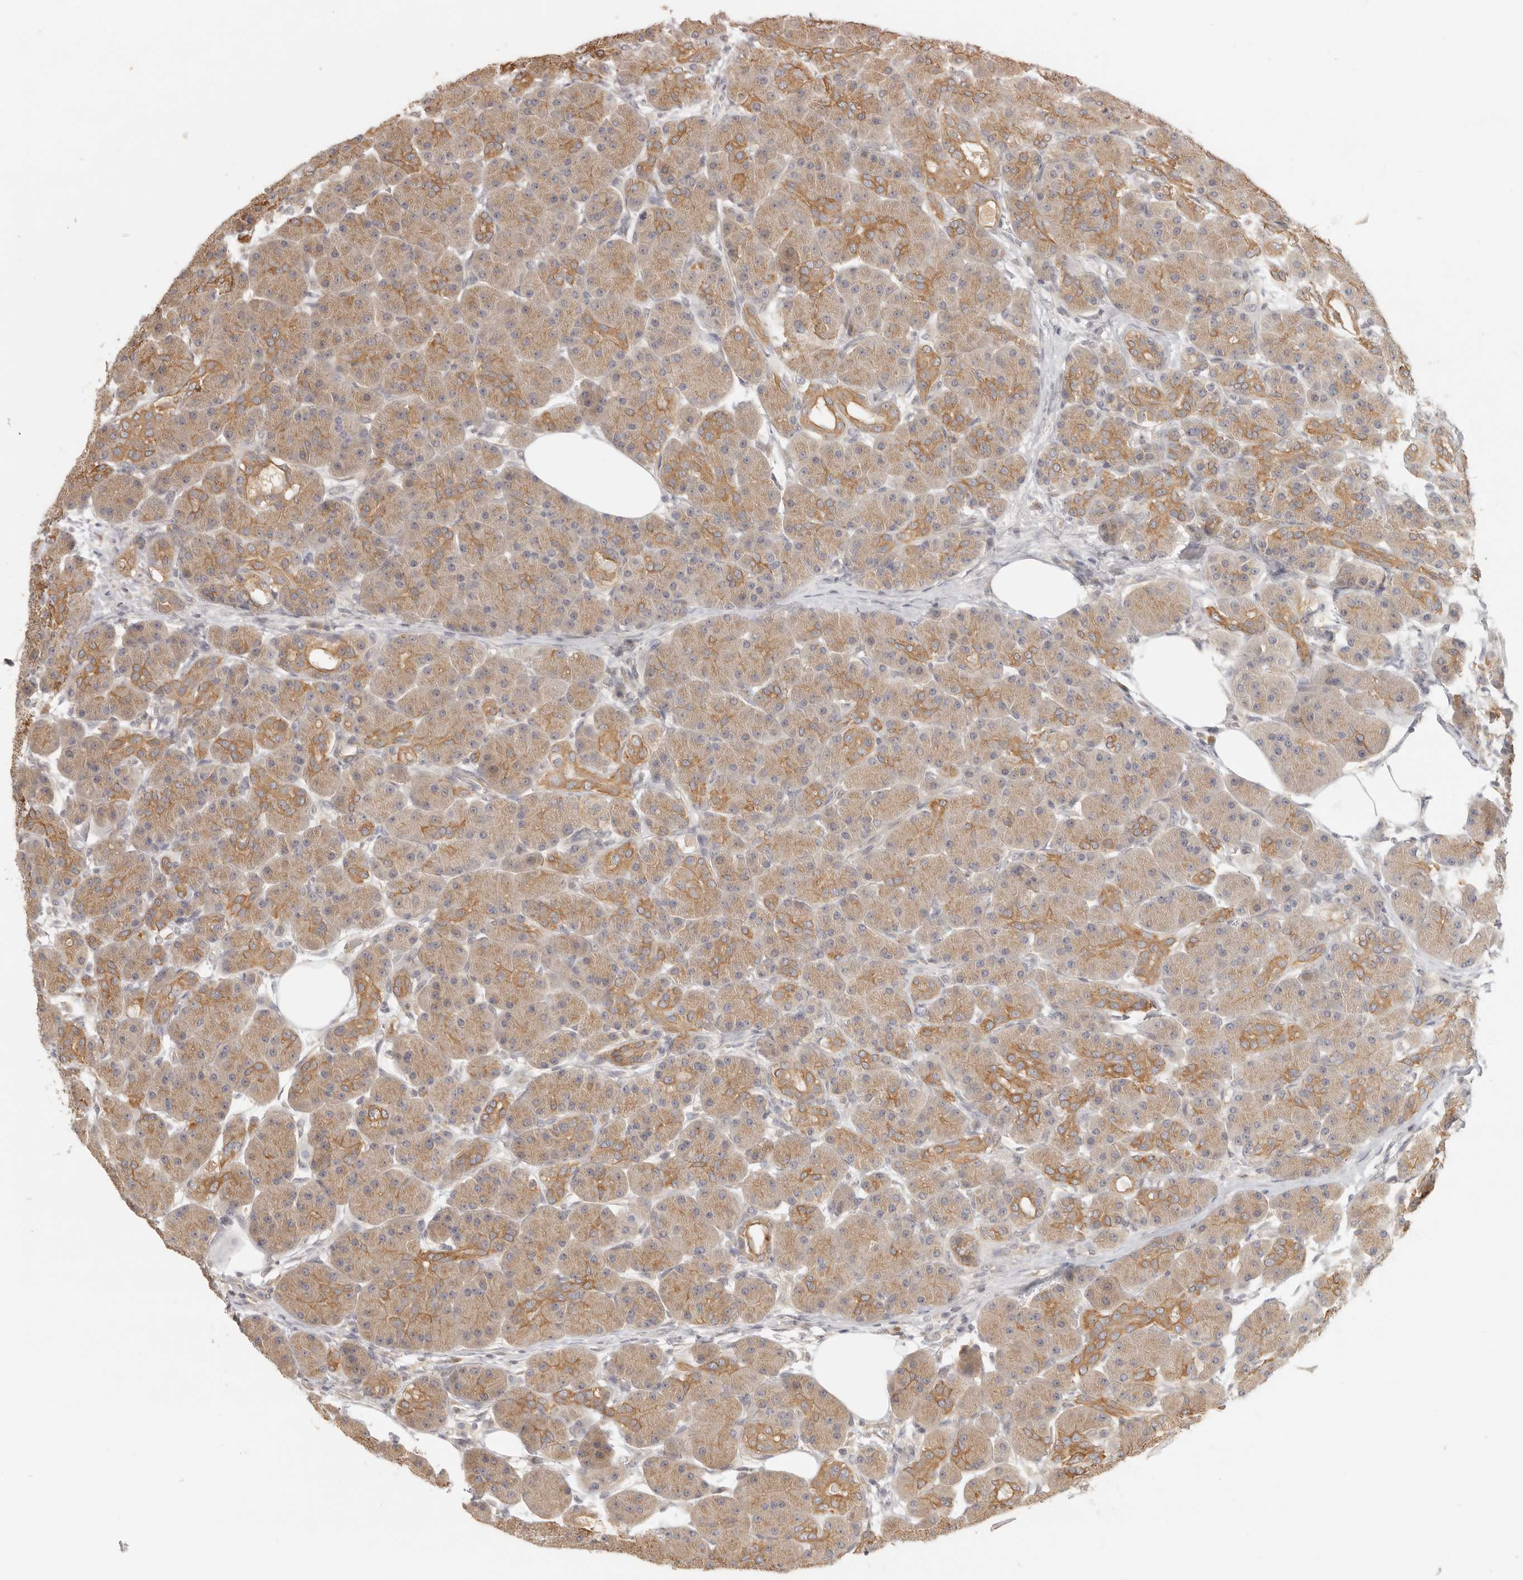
{"staining": {"intensity": "moderate", "quantity": ">75%", "location": "cytoplasmic/membranous"}, "tissue": "pancreas", "cell_type": "Exocrine glandular cells", "image_type": "normal", "snomed": [{"axis": "morphology", "description": "Normal tissue, NOS"}, {"axis": "topography", "description": "Pancreas"}], "caption": "Pancreas stained with a protein marker reveals moderate staining in exocrine glandular cells.", "gene": "AHDC1", "patient": {"sex": "male", "age": 63}}